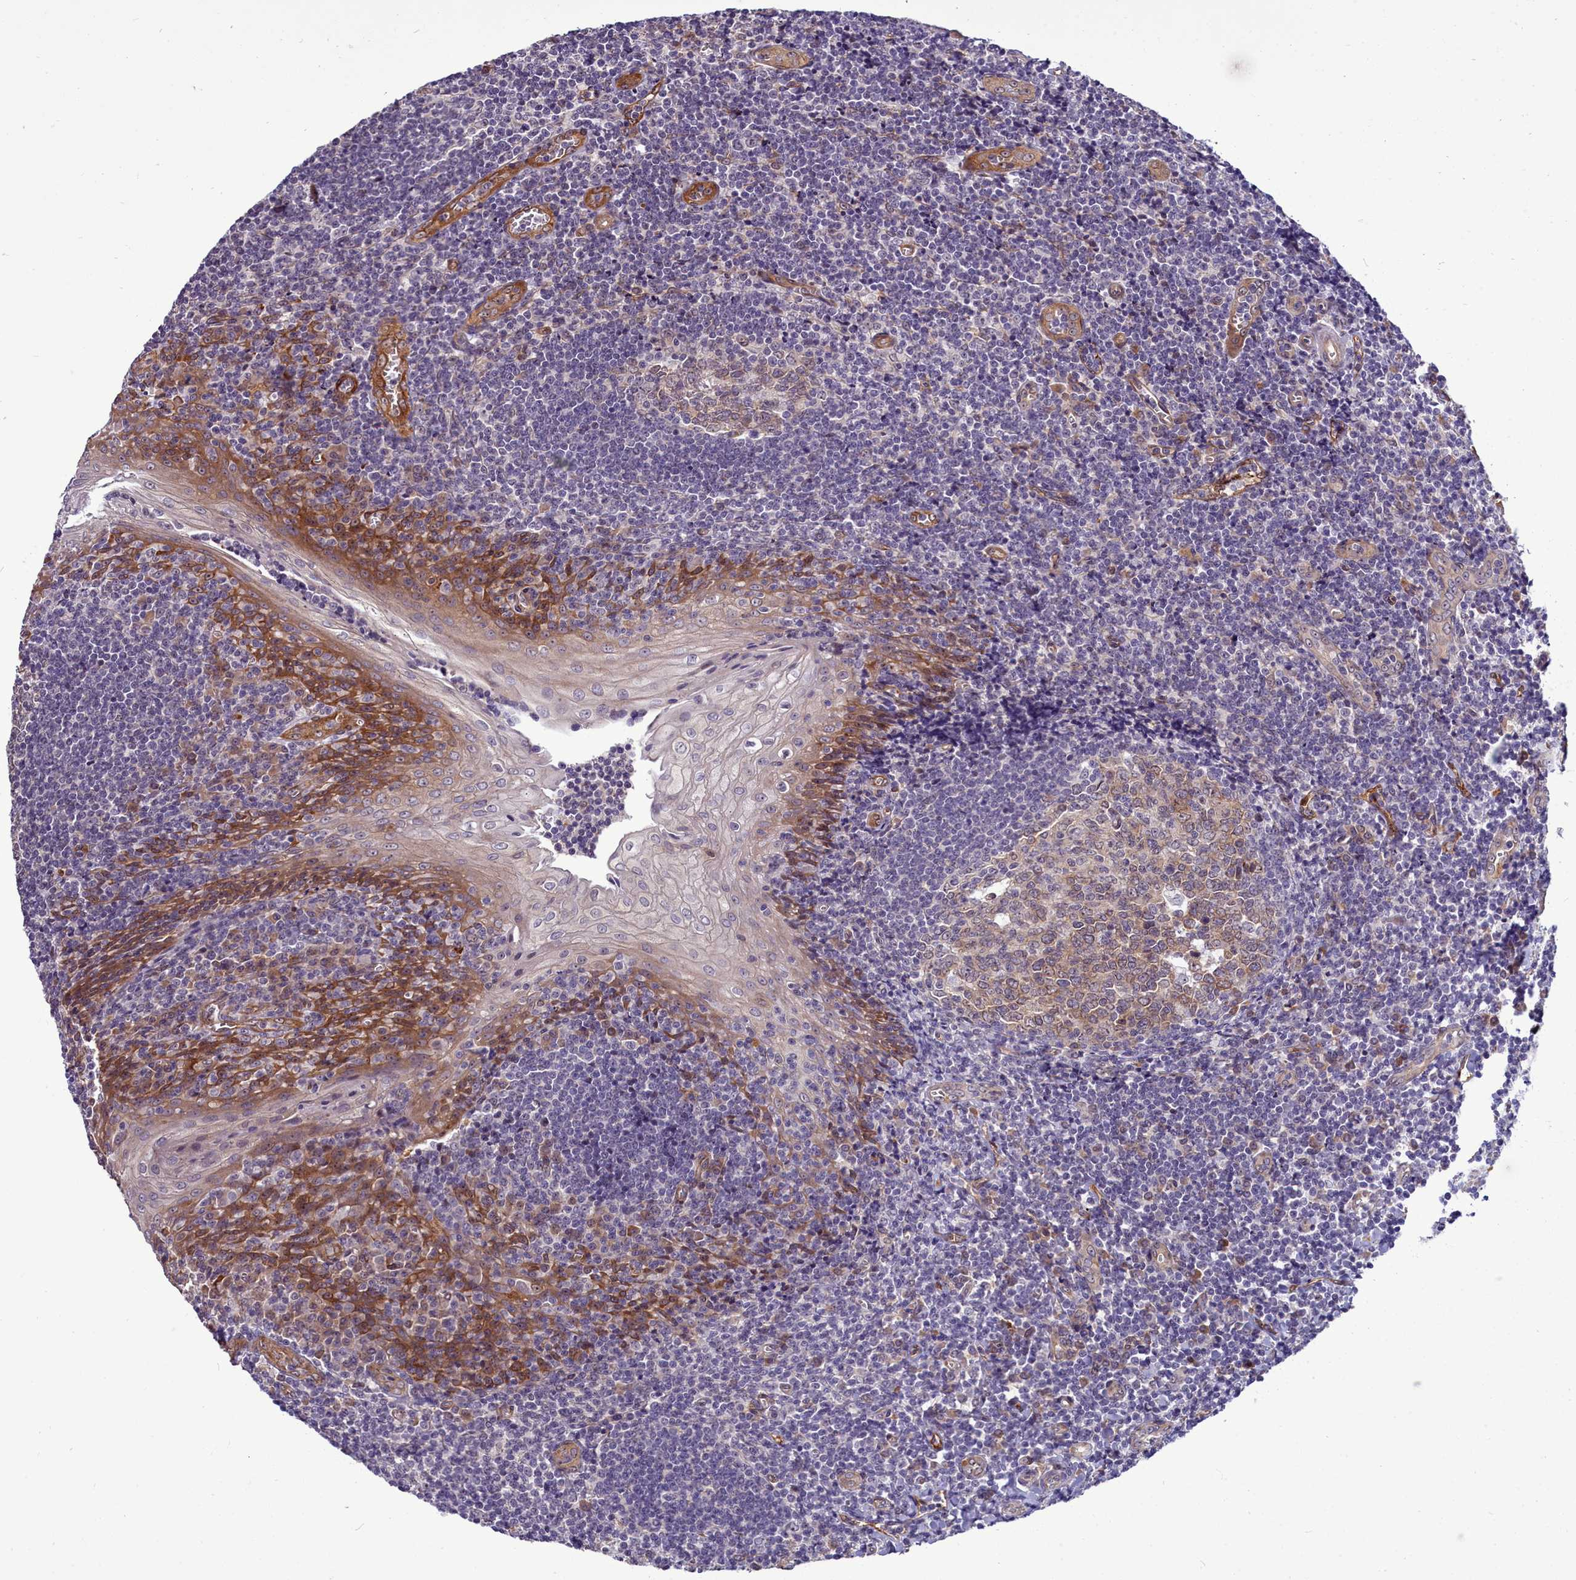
{"staining": {"intensity": "weak", "quantity": ">75%", "location": "cytoplasmic/membranous"}, "tissue": "tonsil", "cell_type": "Germinal center cells", "image_type": "normal", "snomed": [{"axis": "morphology", "description": "Normal tissue, NOS"}, {"axis": "topography", "description": "Tonsil"}], "caption": "Protein staining of unremarkable tonsil demonstrates weak cytoplasmic/membranous expression in approximately >75% of germinal center cells. The protein is shown in brown color, while the nuclei are stained blue.", "gene": "BCAR1", "patient": {"sex": "male", "age": 27}}